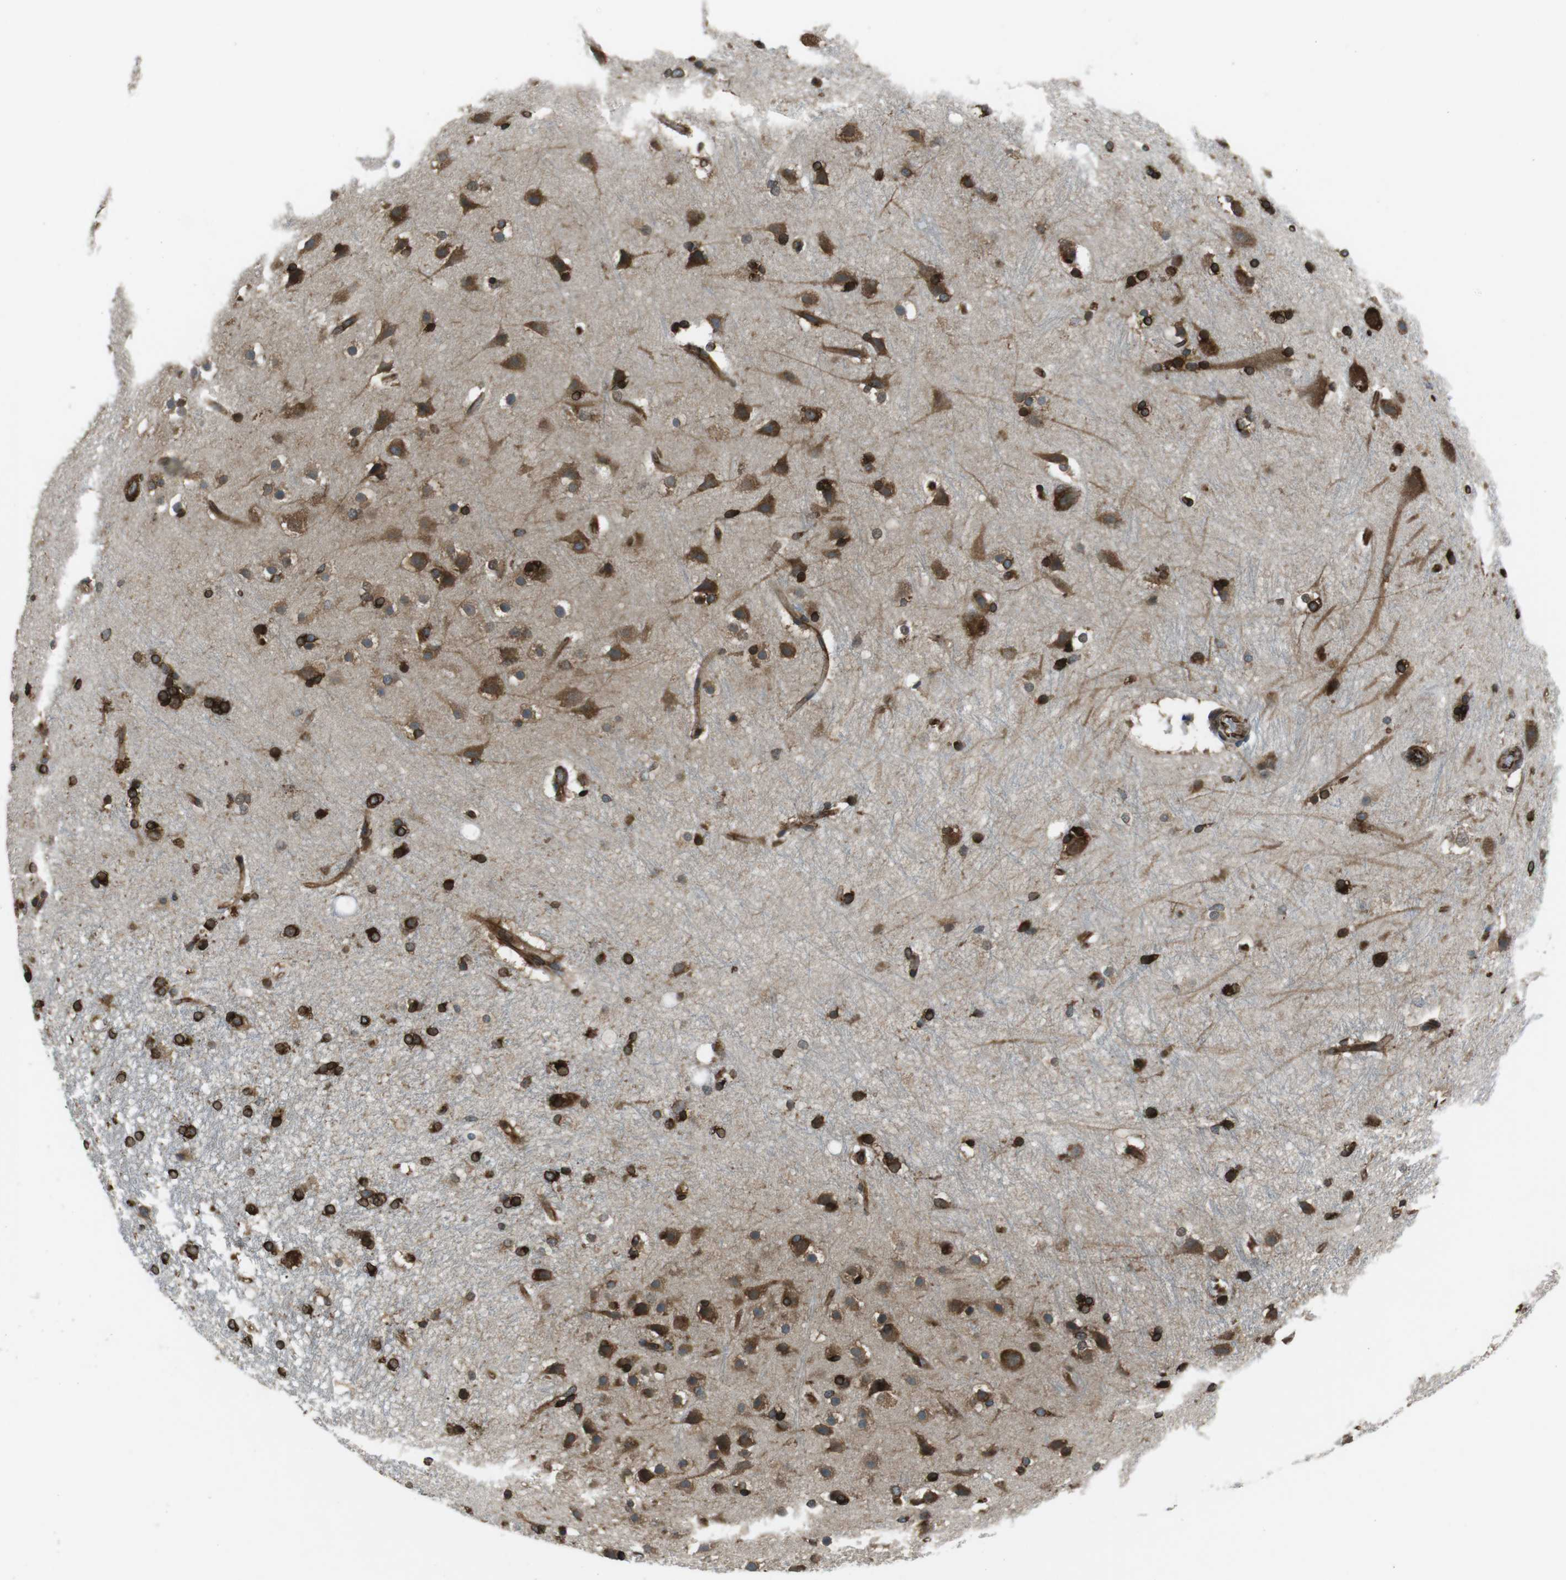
{"staining": {"intensity": "strong", "quantity": ">75%", "location": "cytoplasmic/membranous"}, "tissue": "hippocampus", "cell_type": "Glial cells", "image_type": "normal", "snomed": [{"axis": "morphology", "description": "Normal tissue, NOS"}, {"axis": "topography", "description": "Hippocampus"}], "caption": "Immunohistochemistry staining of unremarkable hippocampus, which reveals high levels of strong cytoplasmic/membranous staining in about >75% of glial cells indicating strong cytoplasmic/membranous protein positivity. The staining was performed using DAB (brown) for protein detection and nuclei were counterstained in hematoxylin (blue).", "gene": "KTN1", "patient": {"sex": "female", "age": 19}}